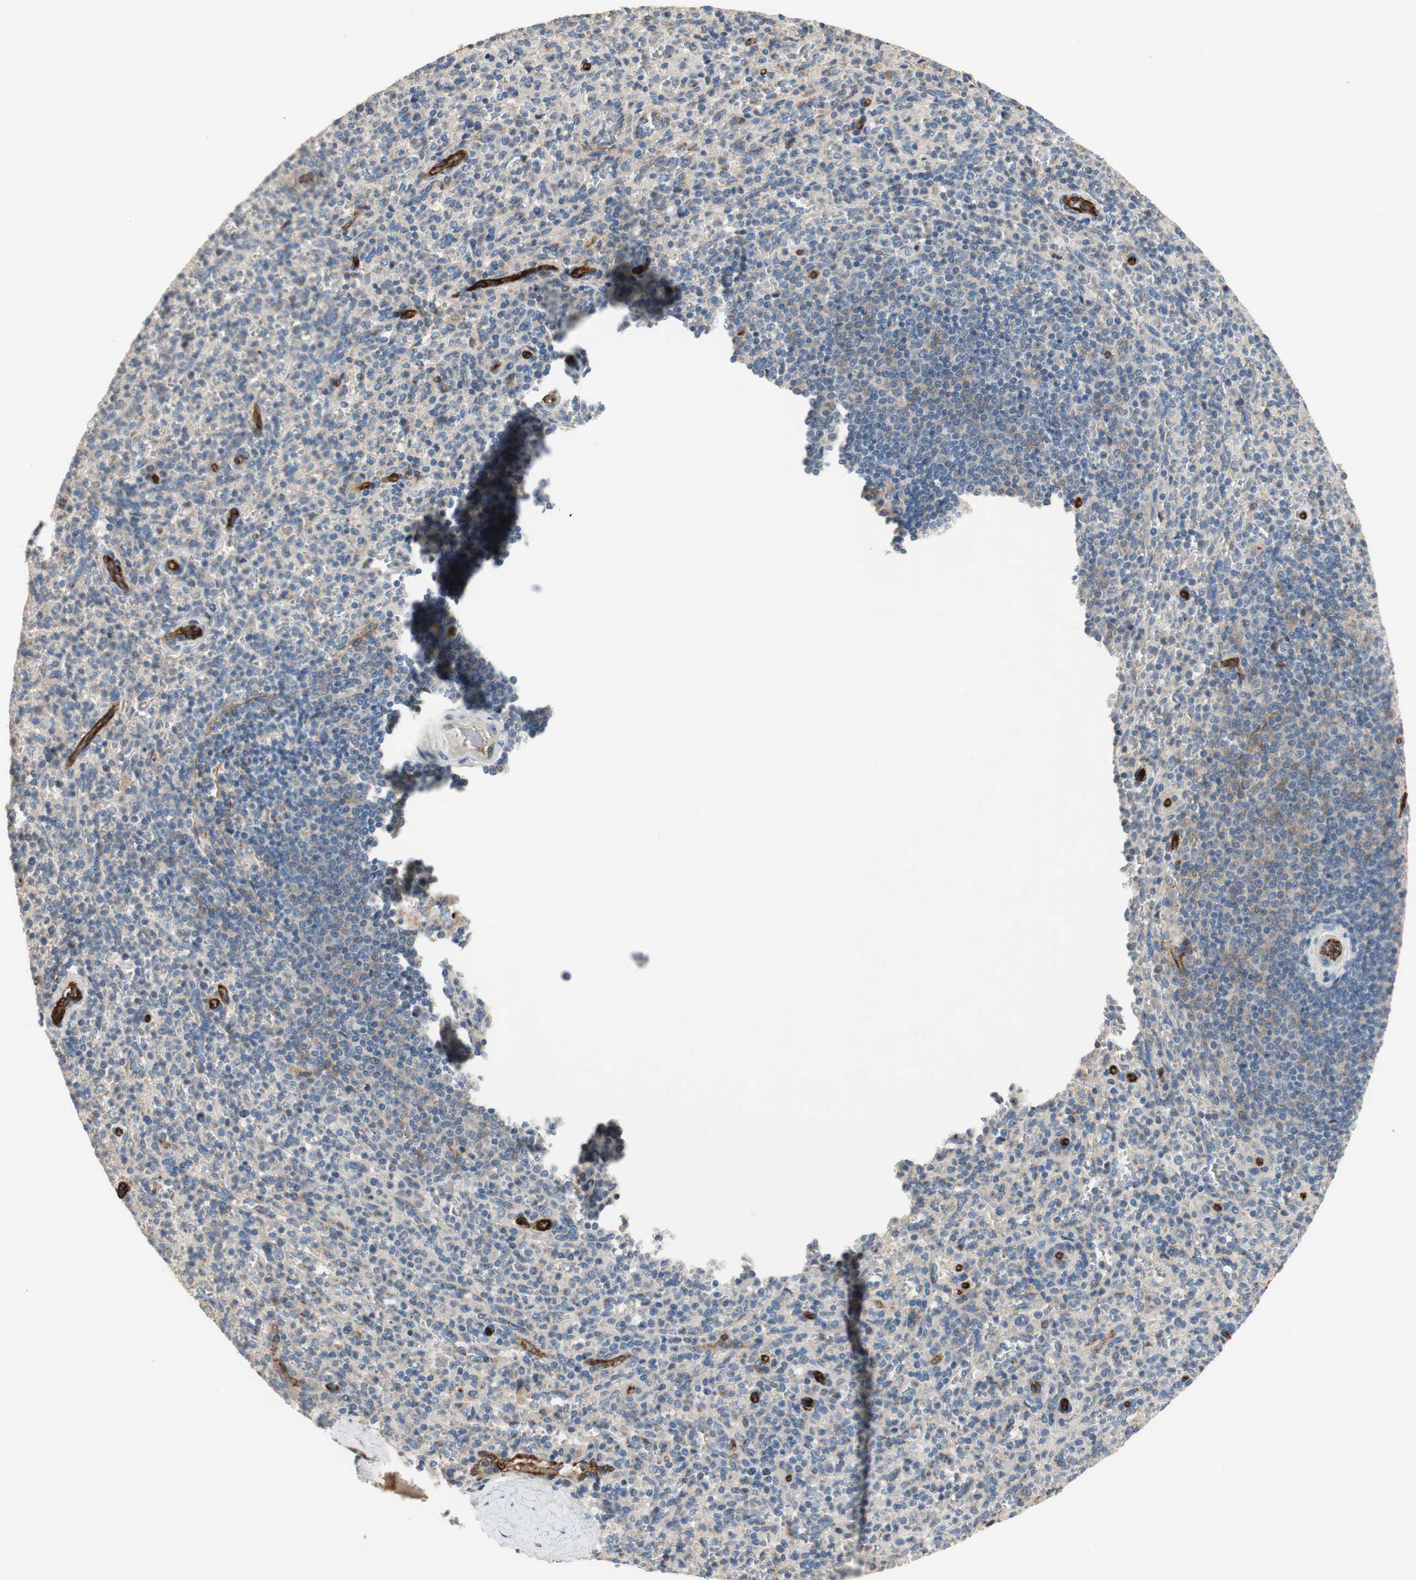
{"staining": {"intensity": "negative", "quantity": "none", "location": "none"}, "tissue": "spleen", "cell_type": "Cells in red pulp", "image_type": "normal", "snomed": [{"axis": "morphology", "description": "Normal tissue, NOS"}, {"axis": "topography", "description": "Spleen"}], "caption": "An image of human spleen is negative for staining in cells in red pulp.", "gene": "ALPL", "patient": {"sex": "male", "age": 36}}